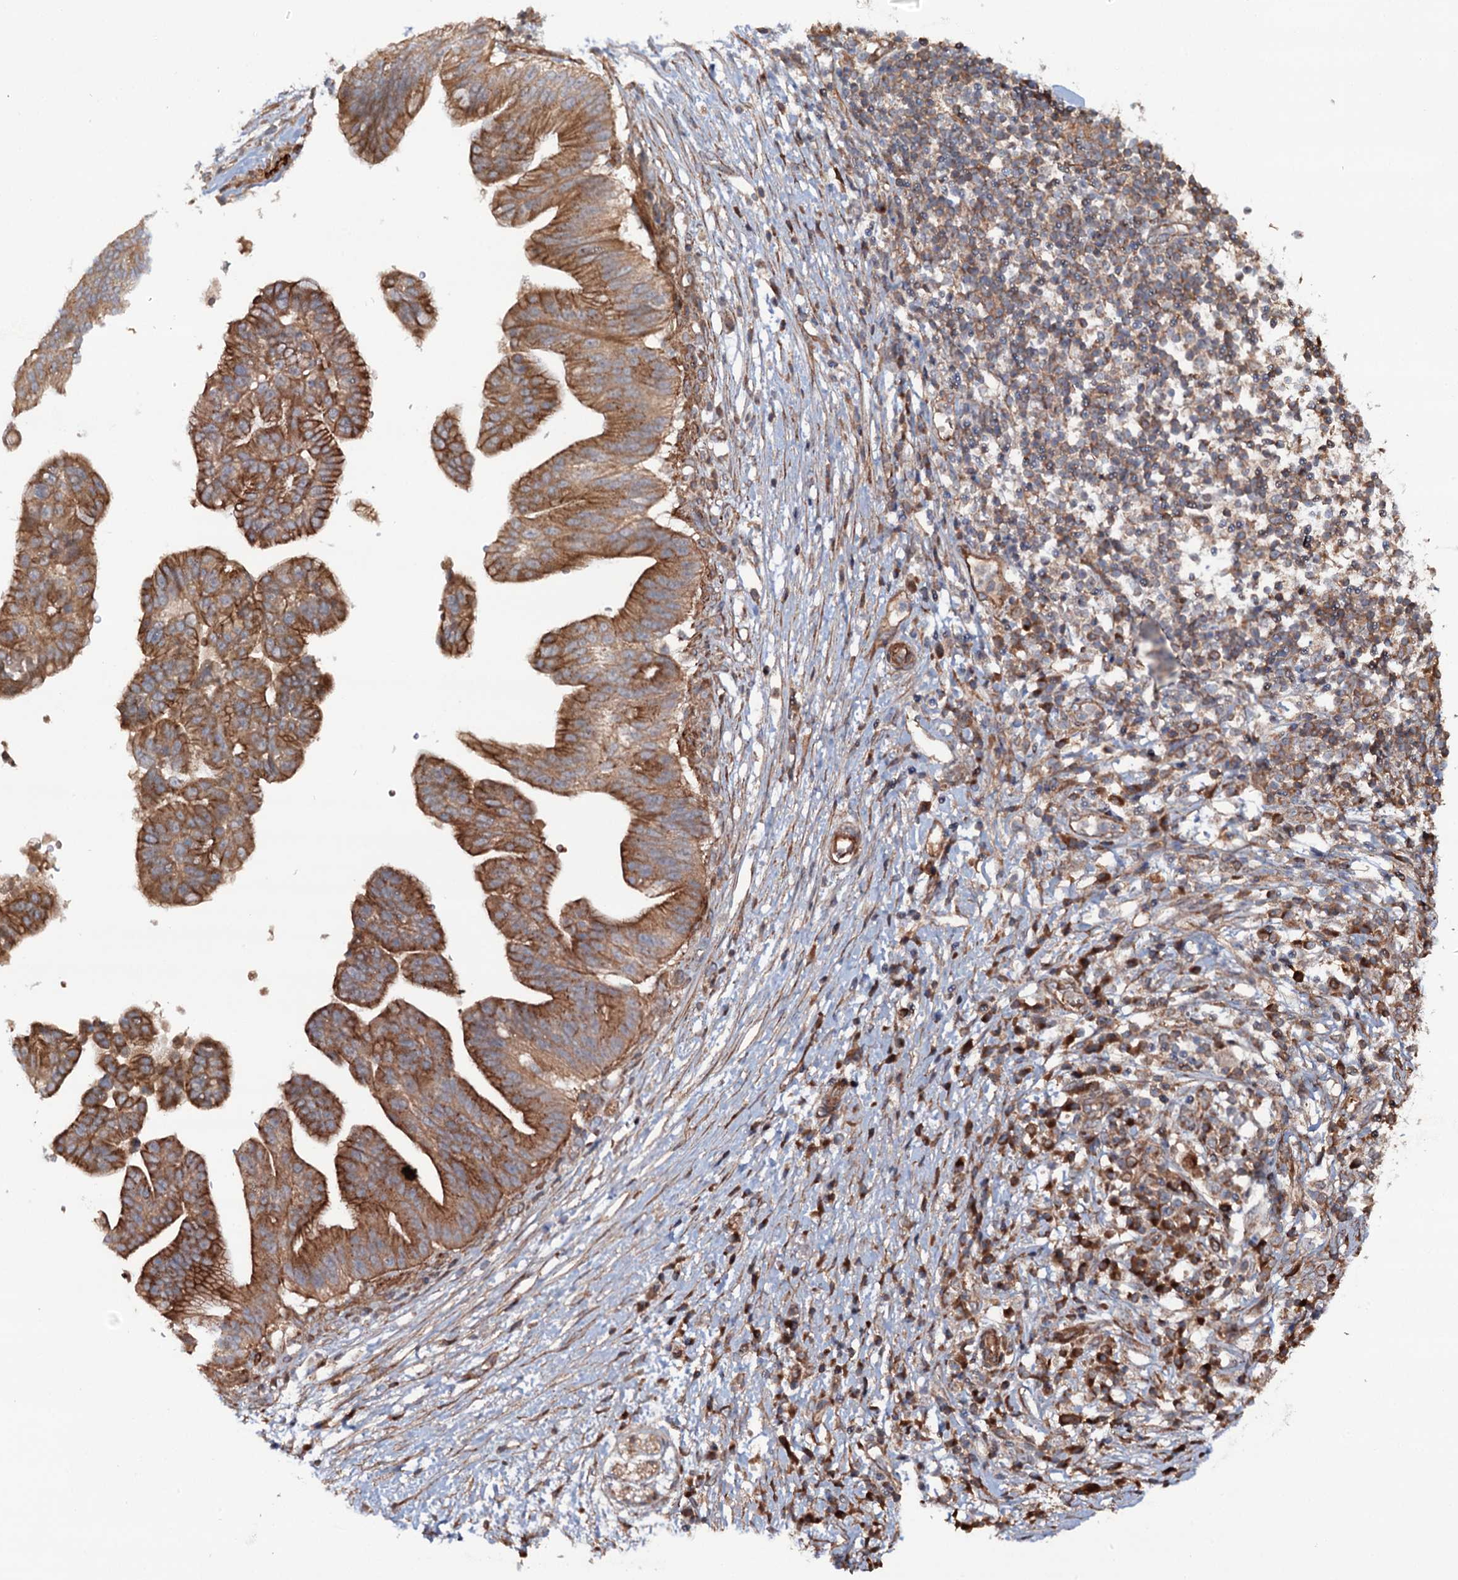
{"staining": {"intensity": "moderate", "quantity": ">75%", "location": "cytoplasmic/membranous"}, "tissue": "pancreatic cancer", "cell_type": "Tumor cells", "image_type": "cancer", "snomed": [{"axis": "morphology", "description": "Adenocarcinoma, NOS"}, {"axis": "topography", "description": "Pancreas"}], "caption": "This micrograph reveals immunohistochemistry (IHC) staining of human adenocarcinoma (pancreatic), with medium moderate cytoplasmic/membranous staining in about >75% of tumor cells.", "gene": "ADGRG4", "patient": {"sex": "male", "age": 68}}